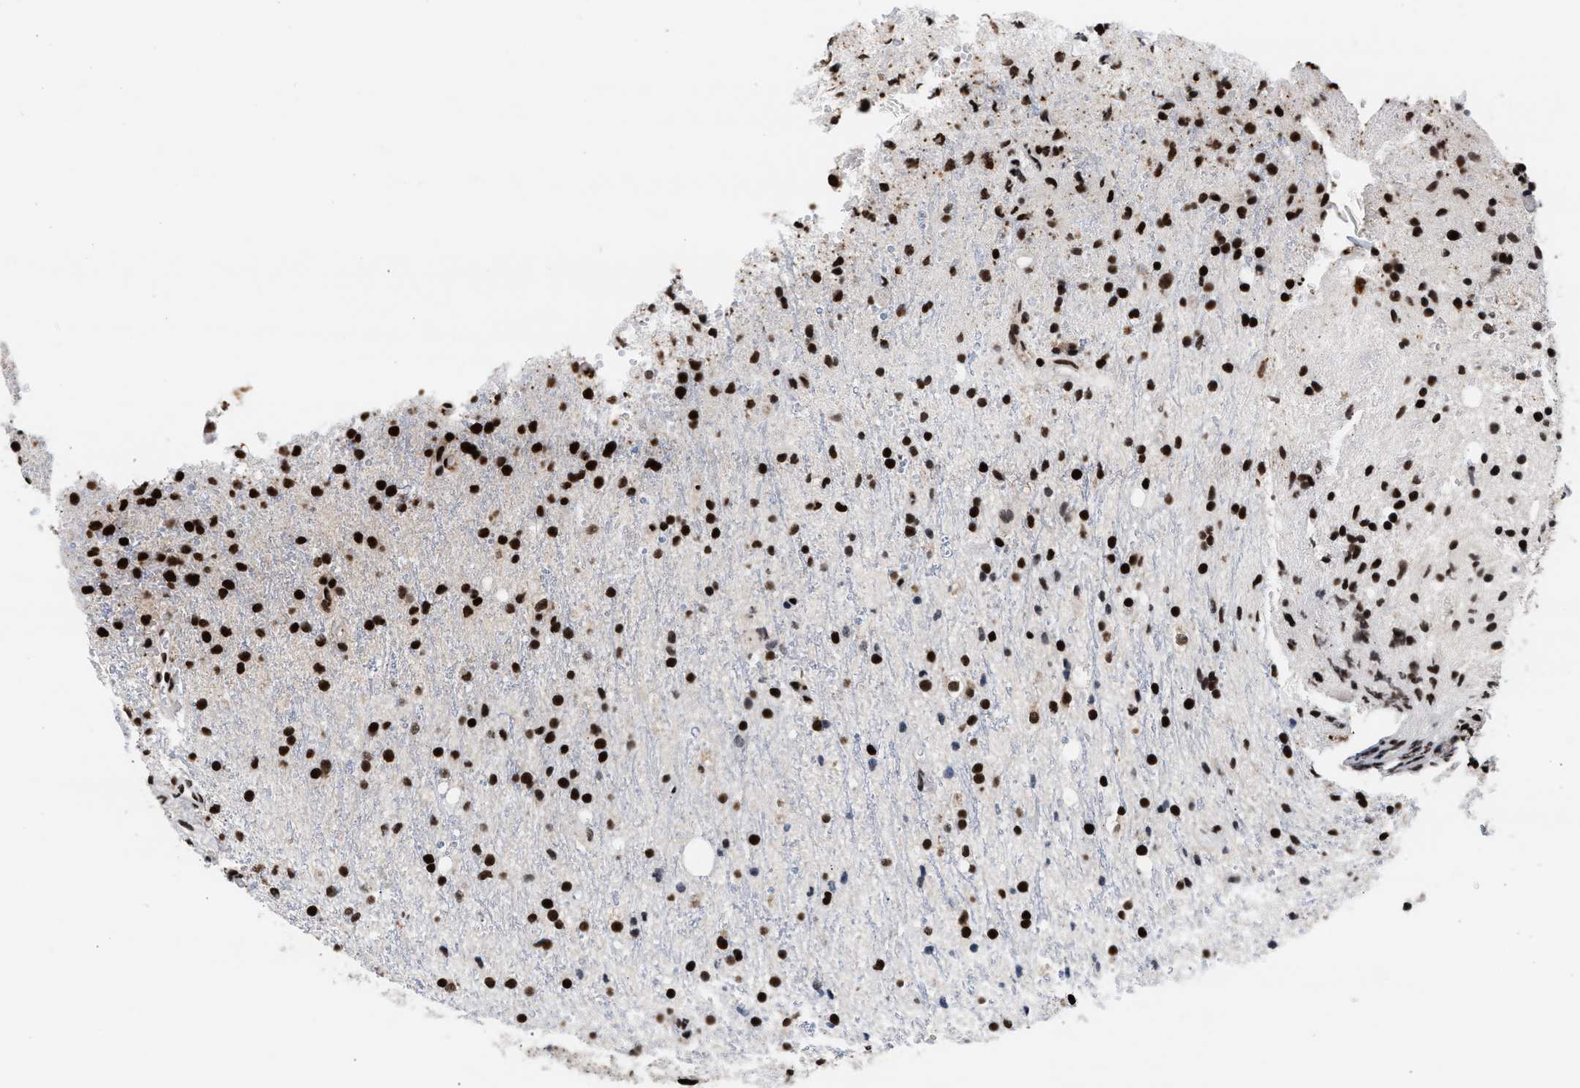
{"staining": {"intensity": "strong", "quantity": ">75%", "location": "nuclear"}, "tissue": "glioma", "cell_type": "Tumor cells", "image_type": "cancer", "snomed": [{"axis": "morphology", "description": "Glioma, malignant, High grade"}, {"axis": "topography", "description": "Brain"}], "caption": "Malignant high-grade glioma stained with a brown dye displays strong nuclear positive staining in about >75% of tumor cells.", "gene": "RAD21", "patient": {"sex": "male", "age": 47}}